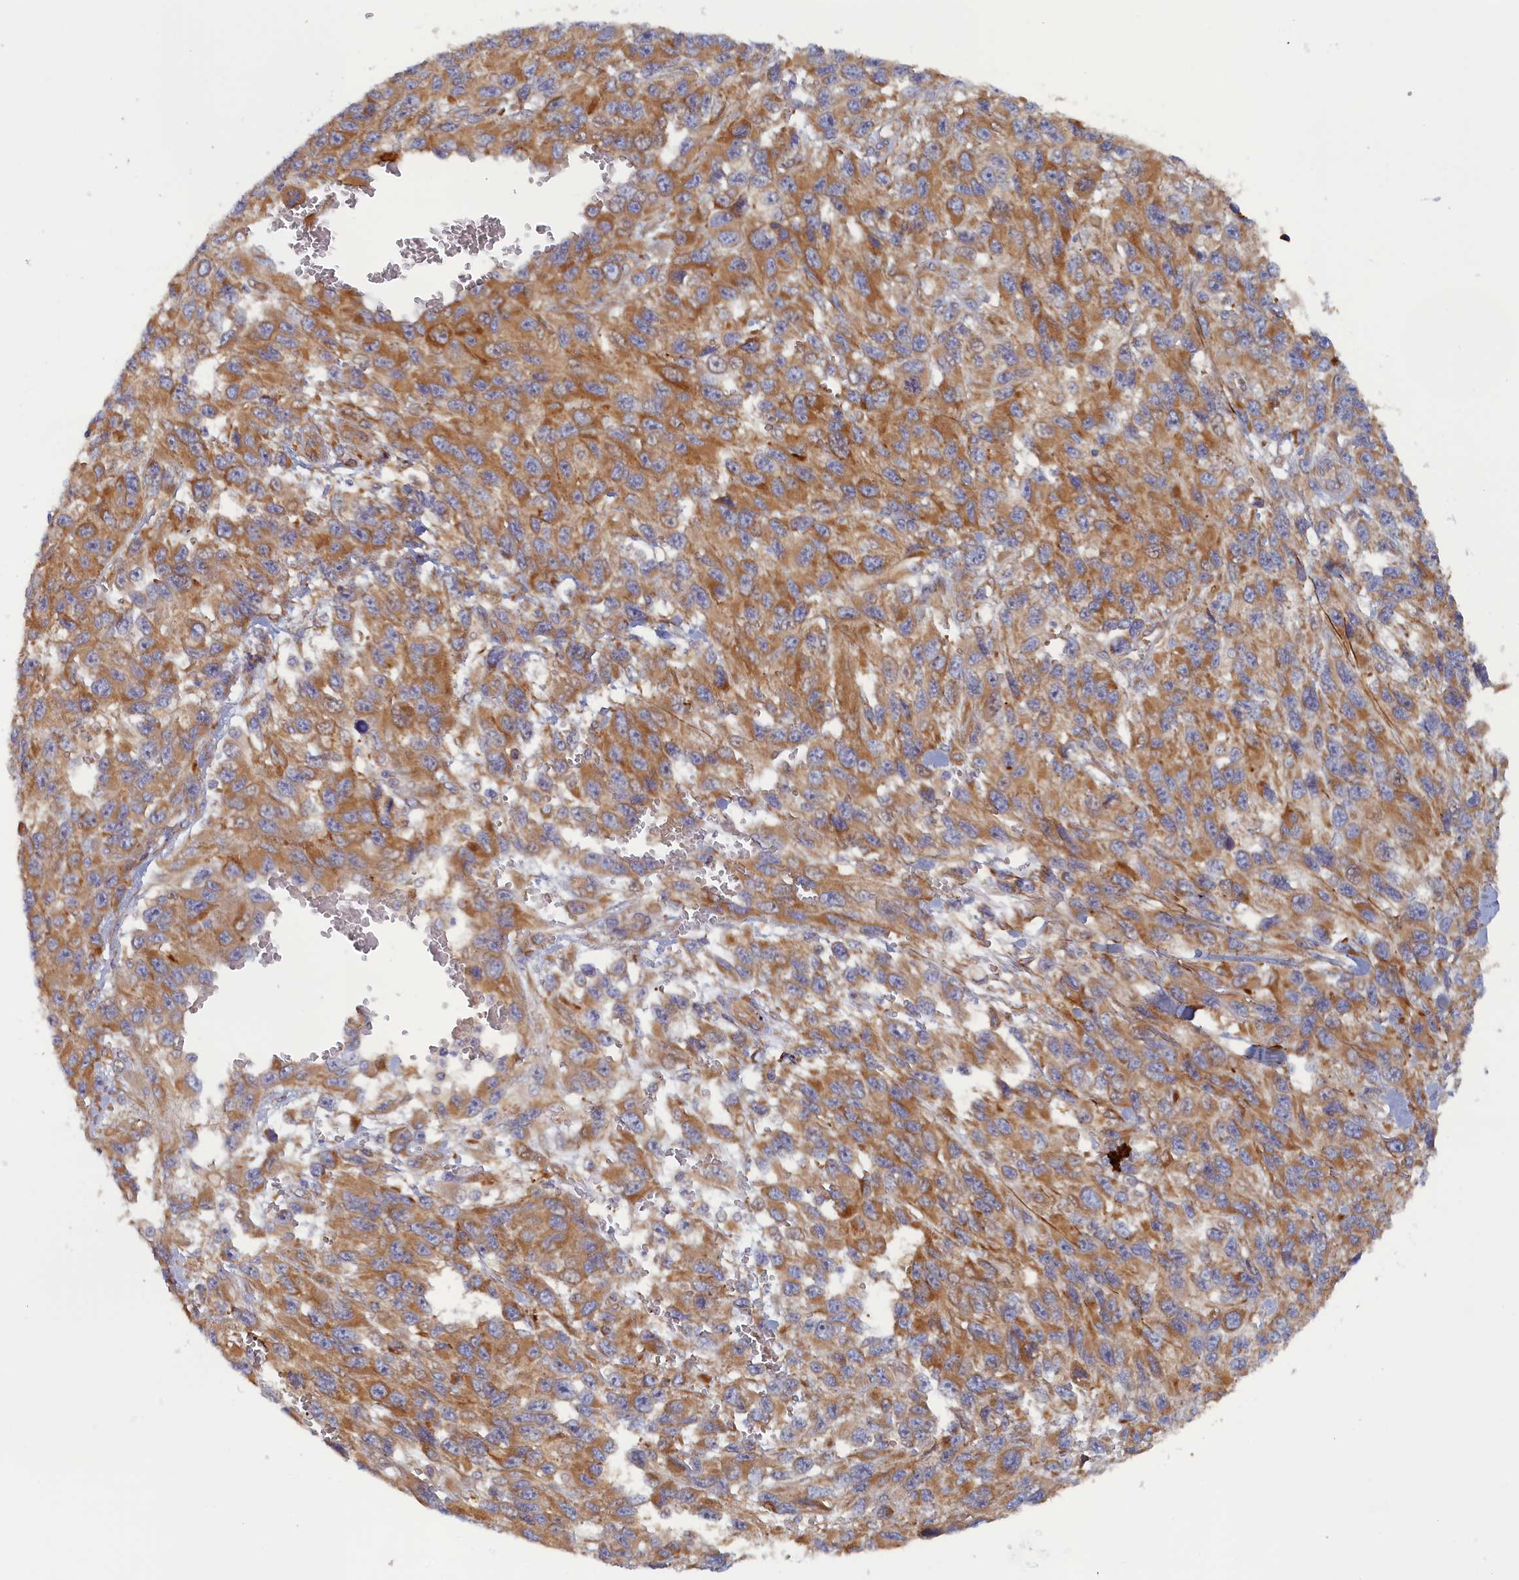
{"staining": {"intensity": "moderate", "quantity": ">75%", "location": "cytoplasmic/membranous"}, "tissue": "melanoma", "cell_type": "Tumor cells", "image_type": "cancer", "snomed": [{"axis": "morphology", "description": "Normal tissue, NOS"}, {"axis": "morphology", "description": "Malignant melanoma, NOS"}, {"axis": "topography", "description": "Skin"}], "caption": "Immunohistochemistry (IHC) of human melanoma shows medium levels of moderate cytoplasmic/membranous expression in about >75% of tumor cells. (DAB (3,3'-diaminobenzidine) IHC, brown staining for protein, blue staining for nuclei).", "gene": "TMEM196", "patient": {"sex": "female", "age": 96}}